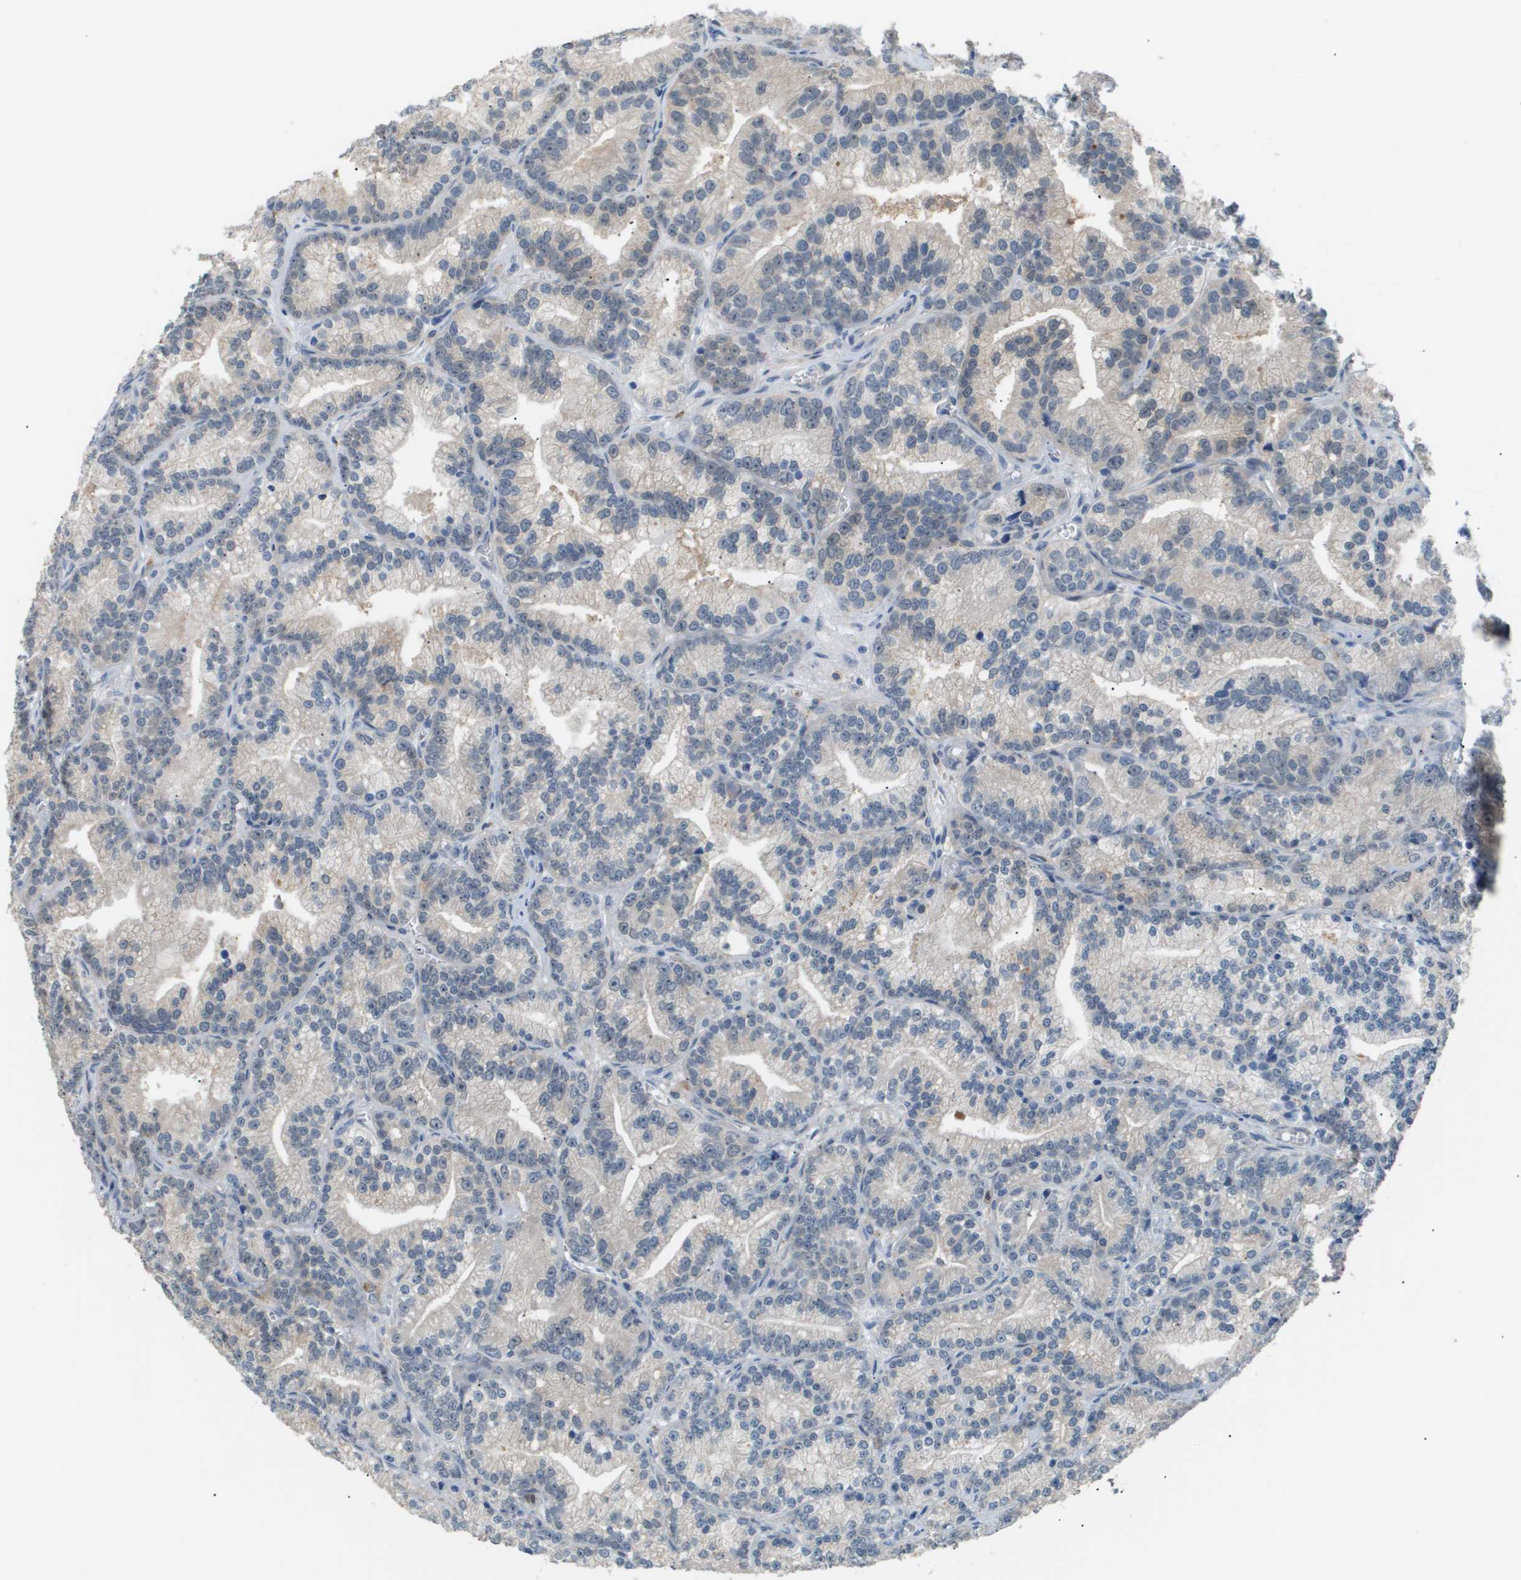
{"staining": {"intensity": "weak", "quantity": "<25%", "location": "cytoplasmic/membranous"}, "tissue": "prostate cancer", "cell_type": "Tumor cells", "image_type": "cancer", "snomed": [{"axis": "morphology", "description": "Adenocarcinoma, Low grade"}, {"axis": "topography", "description": "Prostate"}], "caption": "IHC of prostate cancer demonstrates no positivity in tumor cells.", "gene": "AKR1A1", "patient": {"sex": "male", "age": 89}}